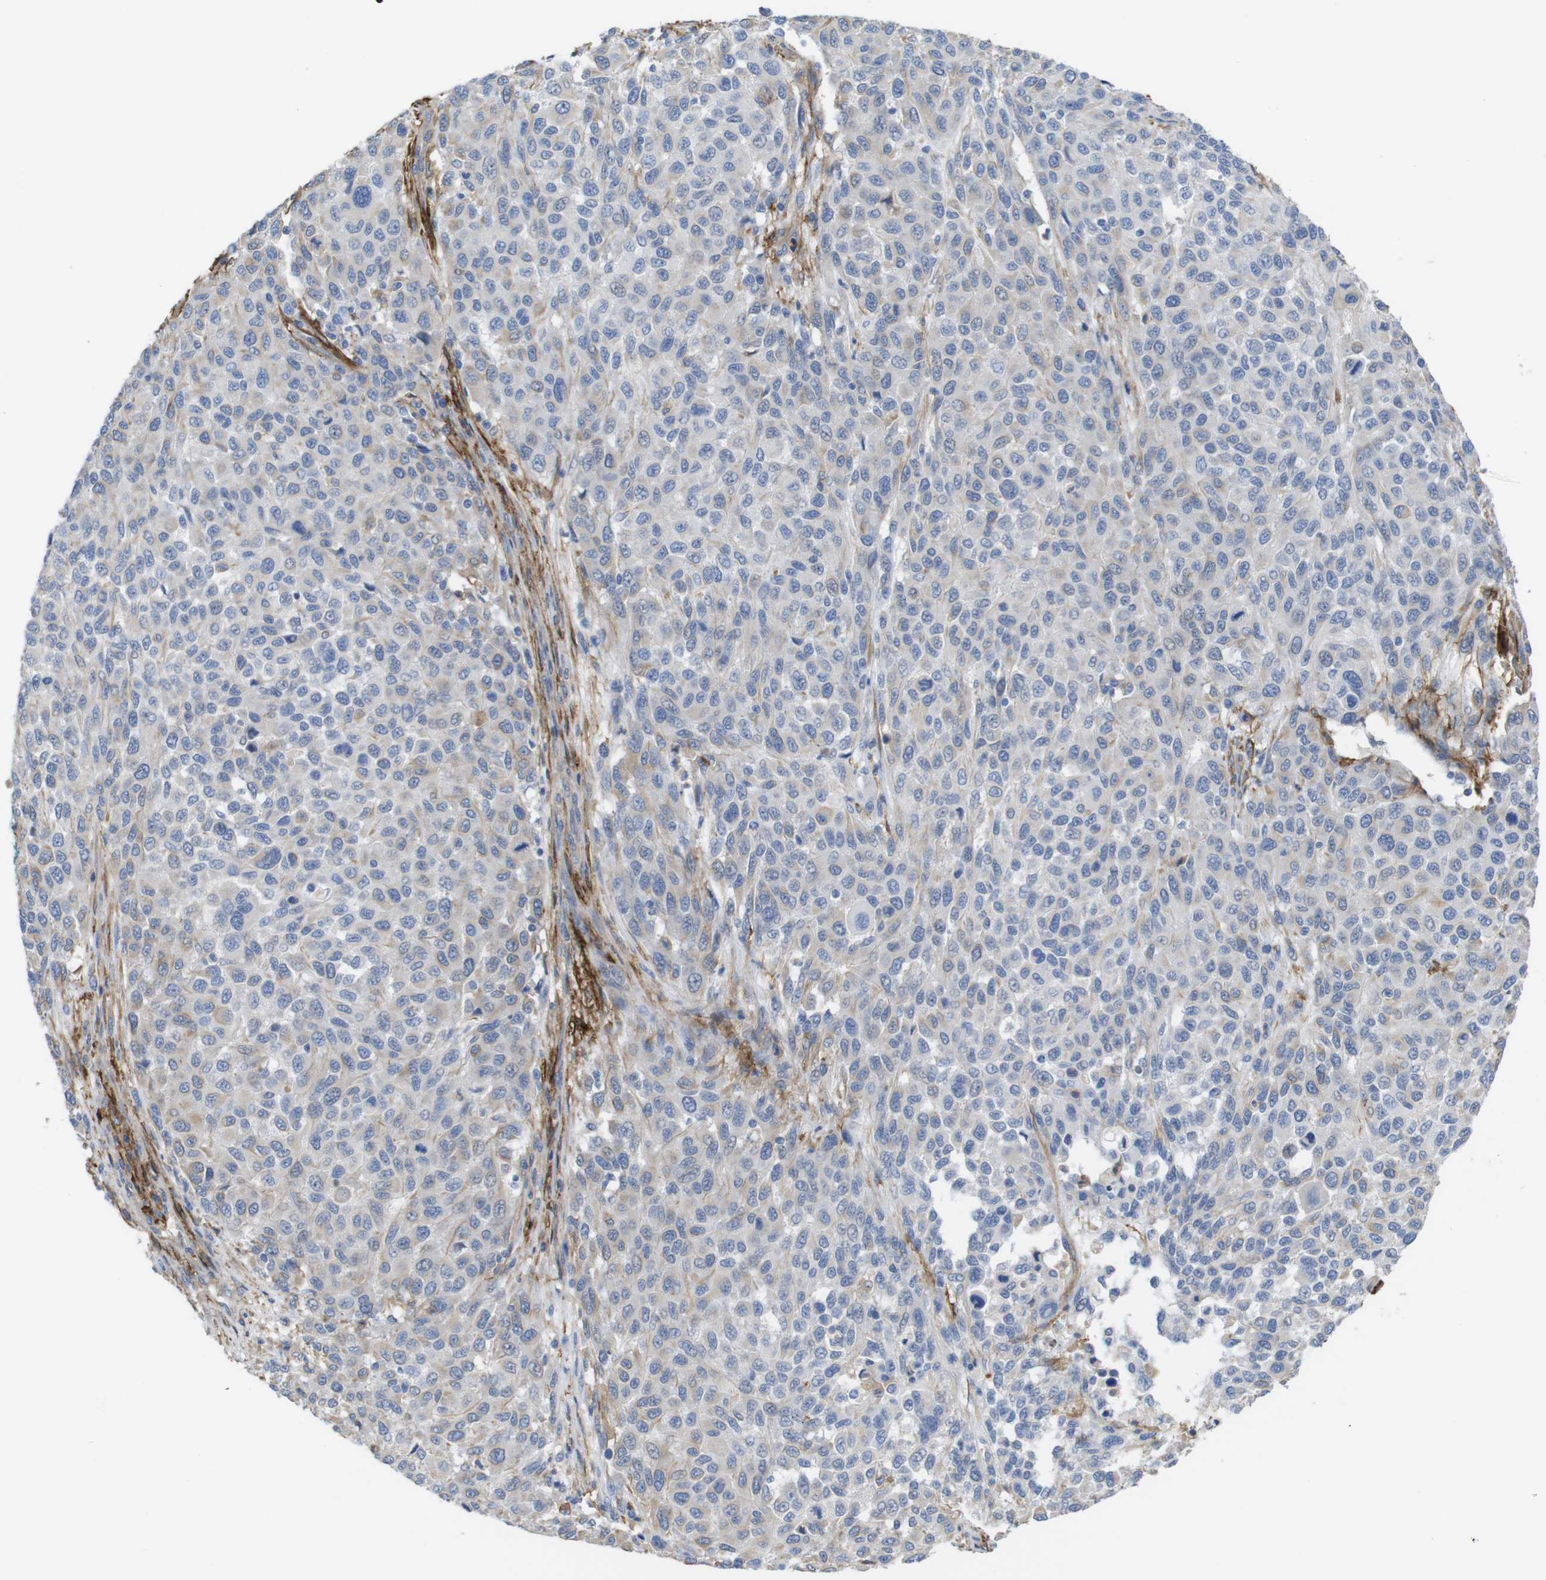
{"staining": {"intensity": "negative", "quantity": "none", "location": "none"}, "tissue": "melanoma", "cell_type": "Tumor cells", "image_type": "cancer", "snomed": [{"axis": "morphology", "description": "Malignant melanoma, Metastatic site"}, {"axis": "topography", "description": "Lymph node"}], "caption": "Immunohistochemistry (IHC) histopathology image of melanoma stained for a protein (brown), which reveals no positivity in tumor cells.", "gene": "CYBRD1", "patient": {"sex": "male", "age": 61}}